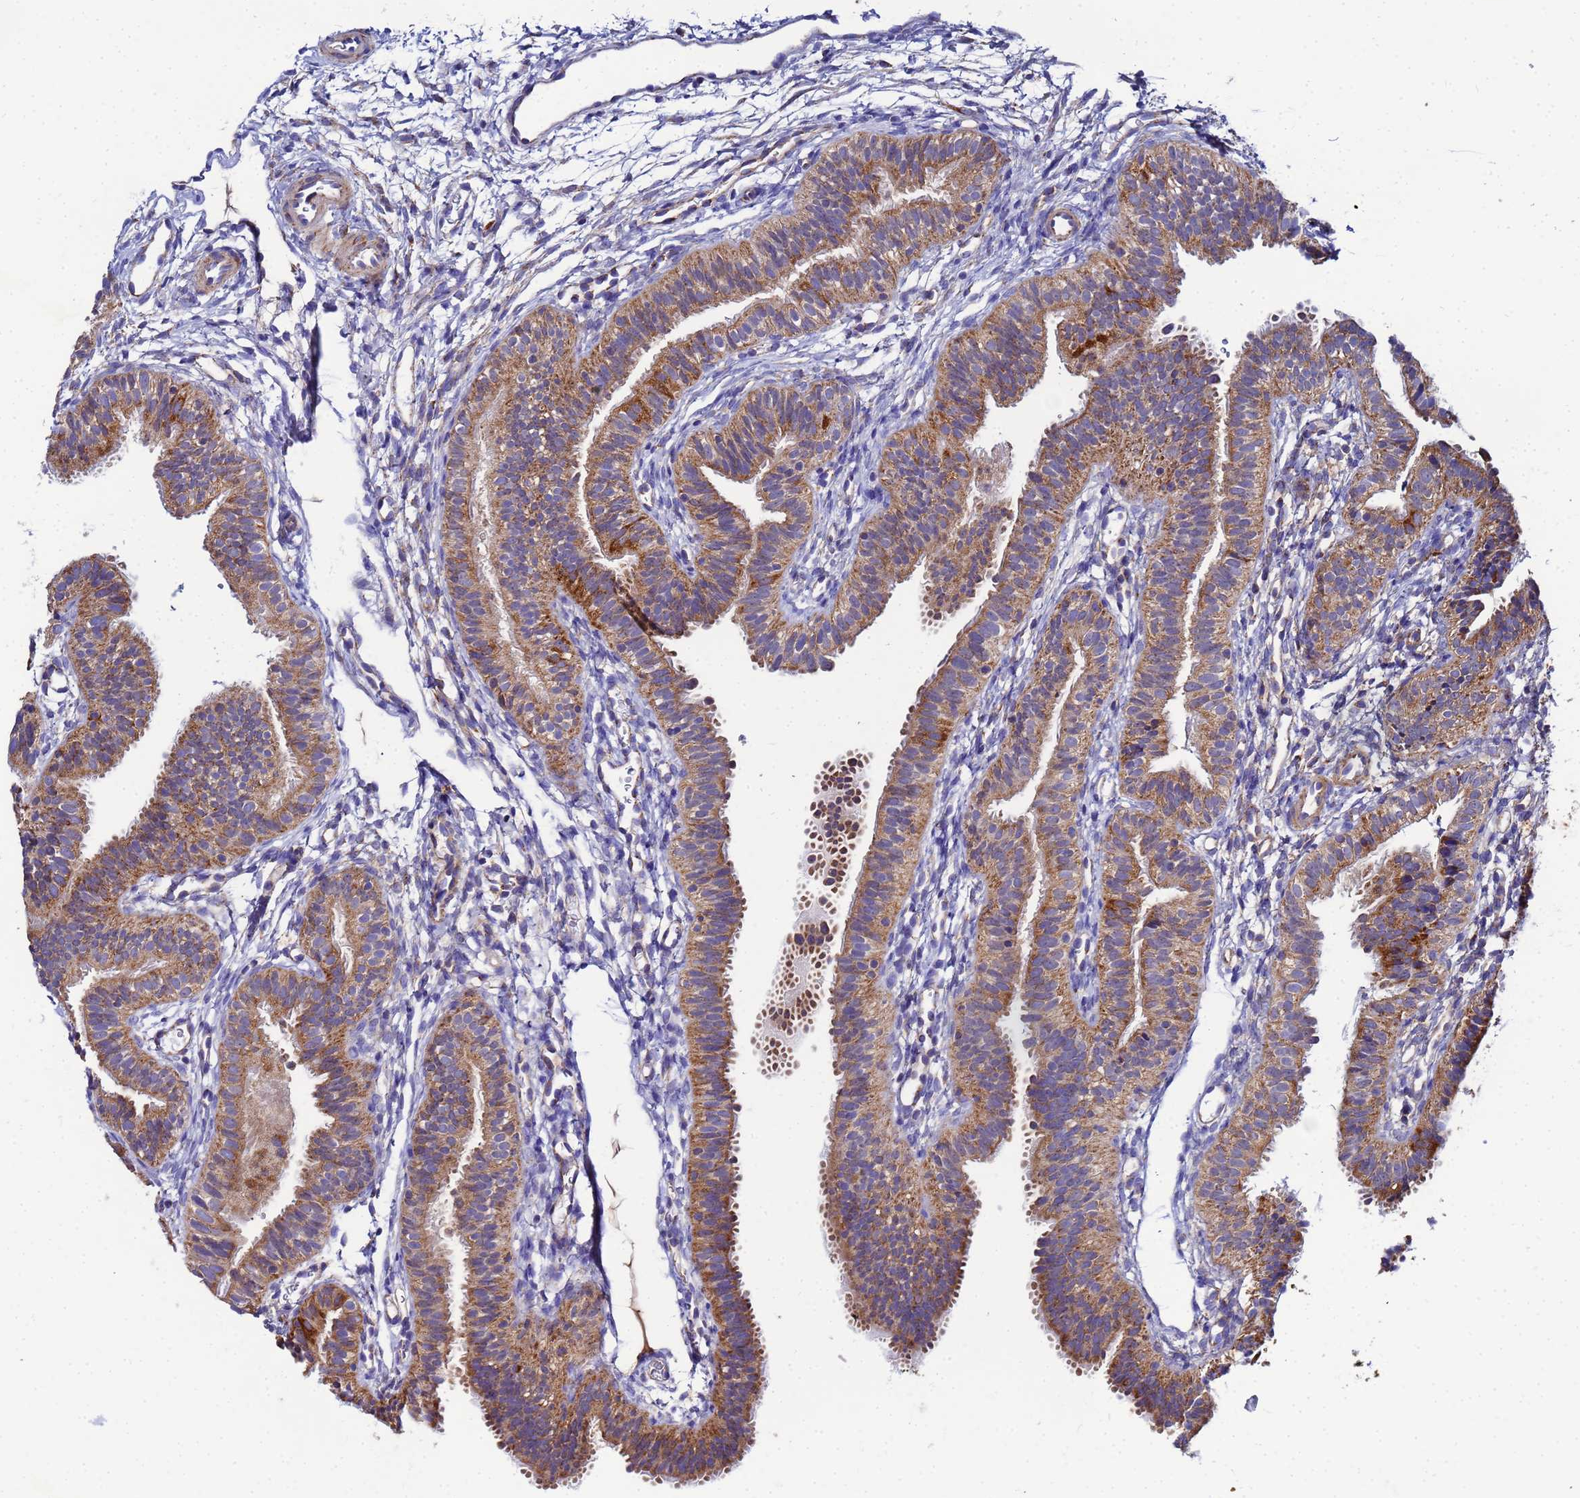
{"staining": {"intensity": "moderate", "quantity": ">75%", "location": "cytoplasmic/membranous"}, "tissue": "fallopian tube", "cell_type": "Glandular cells", "image_type": "normal", "snomed": [{"axis": "morphology", "description": "Normal tissue, NOS"}, {"axis": "topography", "description": "Fallopian tube"}], "caption": "Immunohistochemical staining of unremarkable fallopian tube reveals medium levels of moderate cytoplasmic/membranous staining in approximately >75% of glandular cells.", "gene": "FAHD2A", "patient": {"sex": "female", "age": 35}}